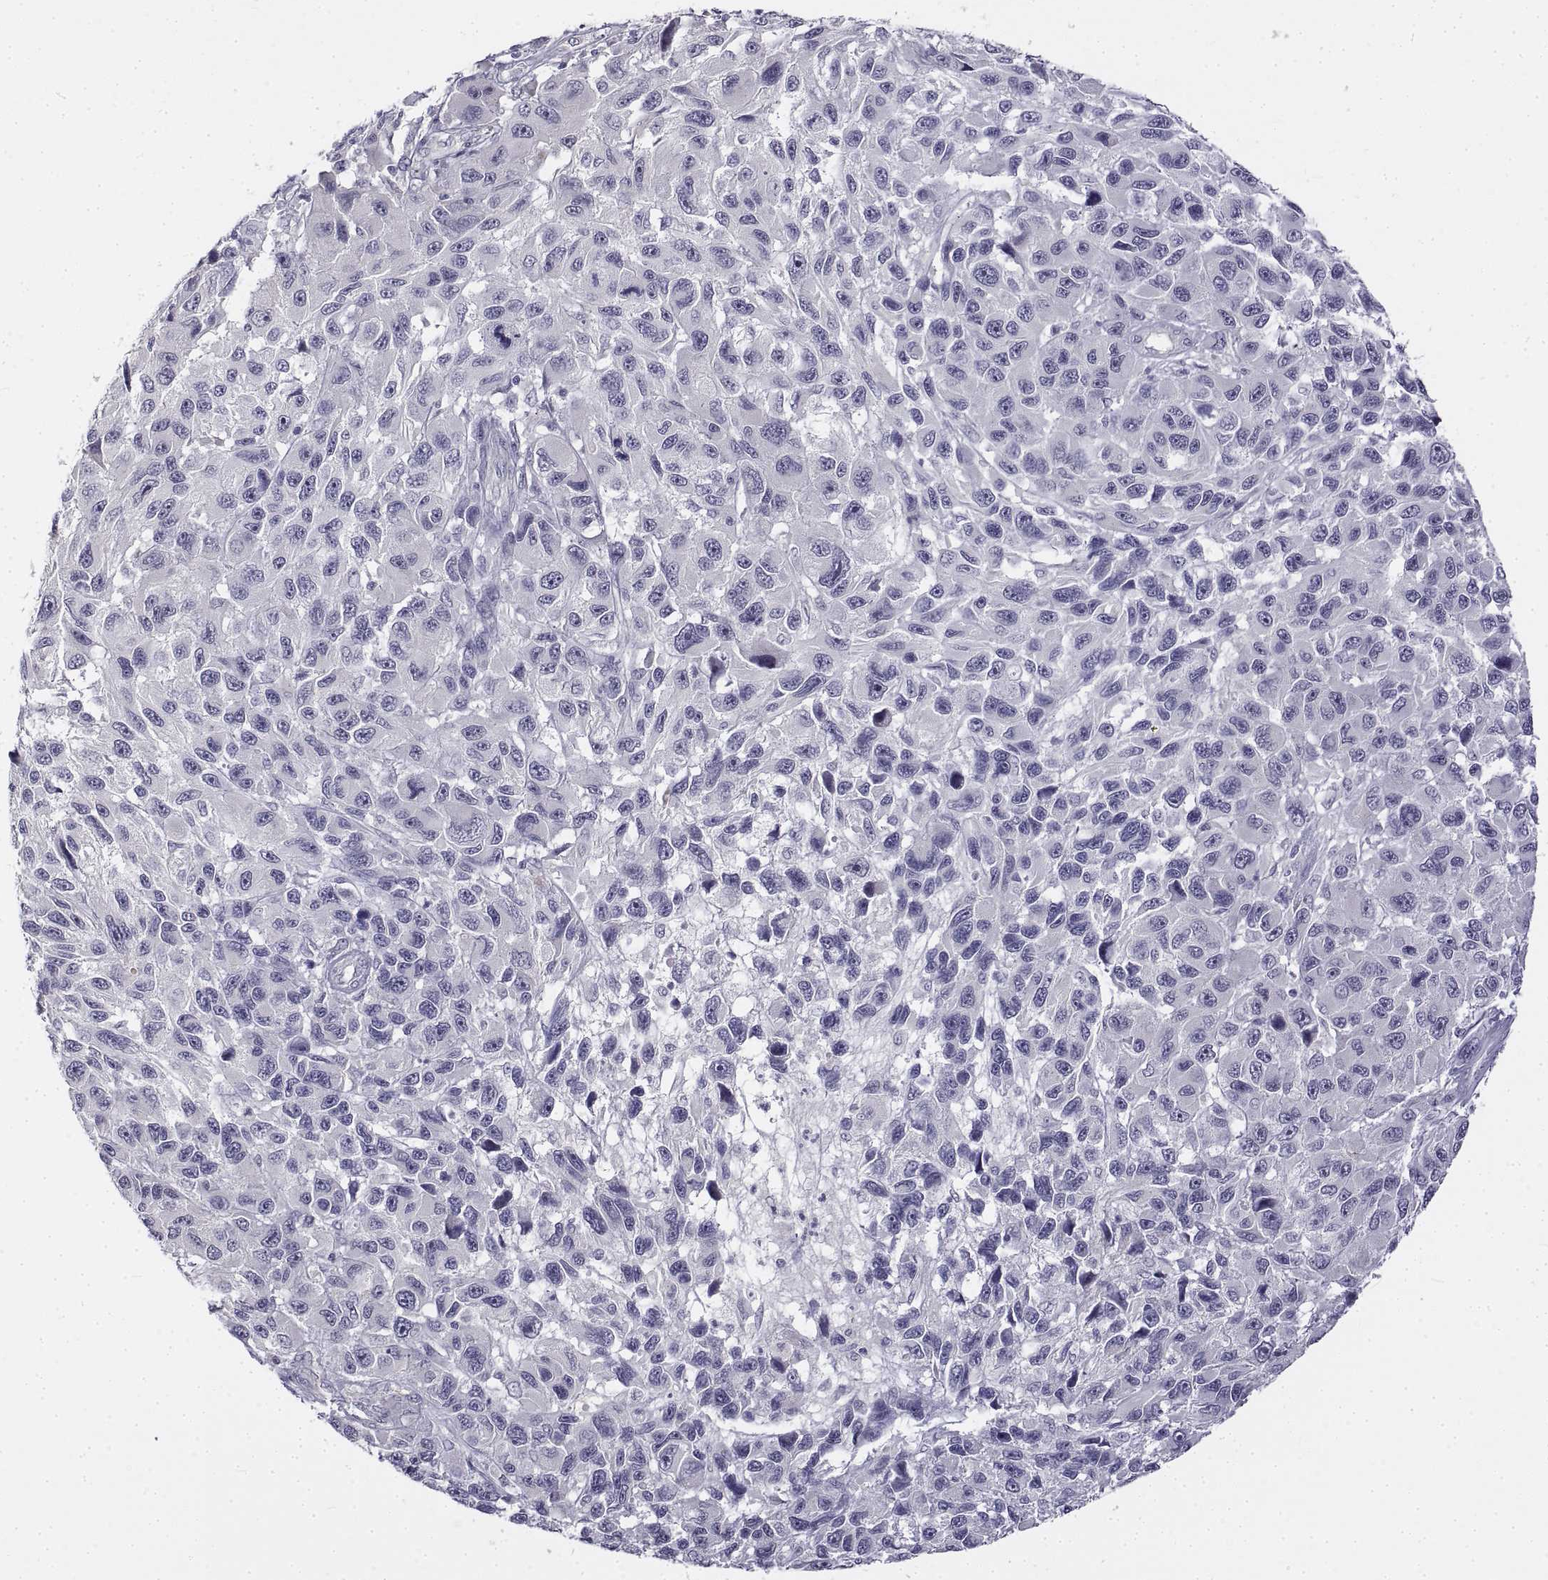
{"staining": {"intensity": "negative", "quantity": "none", "location": "none"}, "tissue": "melanoma", "cell_type": "Tumor cells", "image_type": "cancer", "snomed": [{"axis": "morphology", "description": "Malignant melanoma, NOS"}, {"axis": "topography", "description": "Skin"}], "caption": "An image of human malignant melanoma is negative for staining in tumor cells.", "gene": "ANO2", "patient": {"sex": "male", "age": 53}}